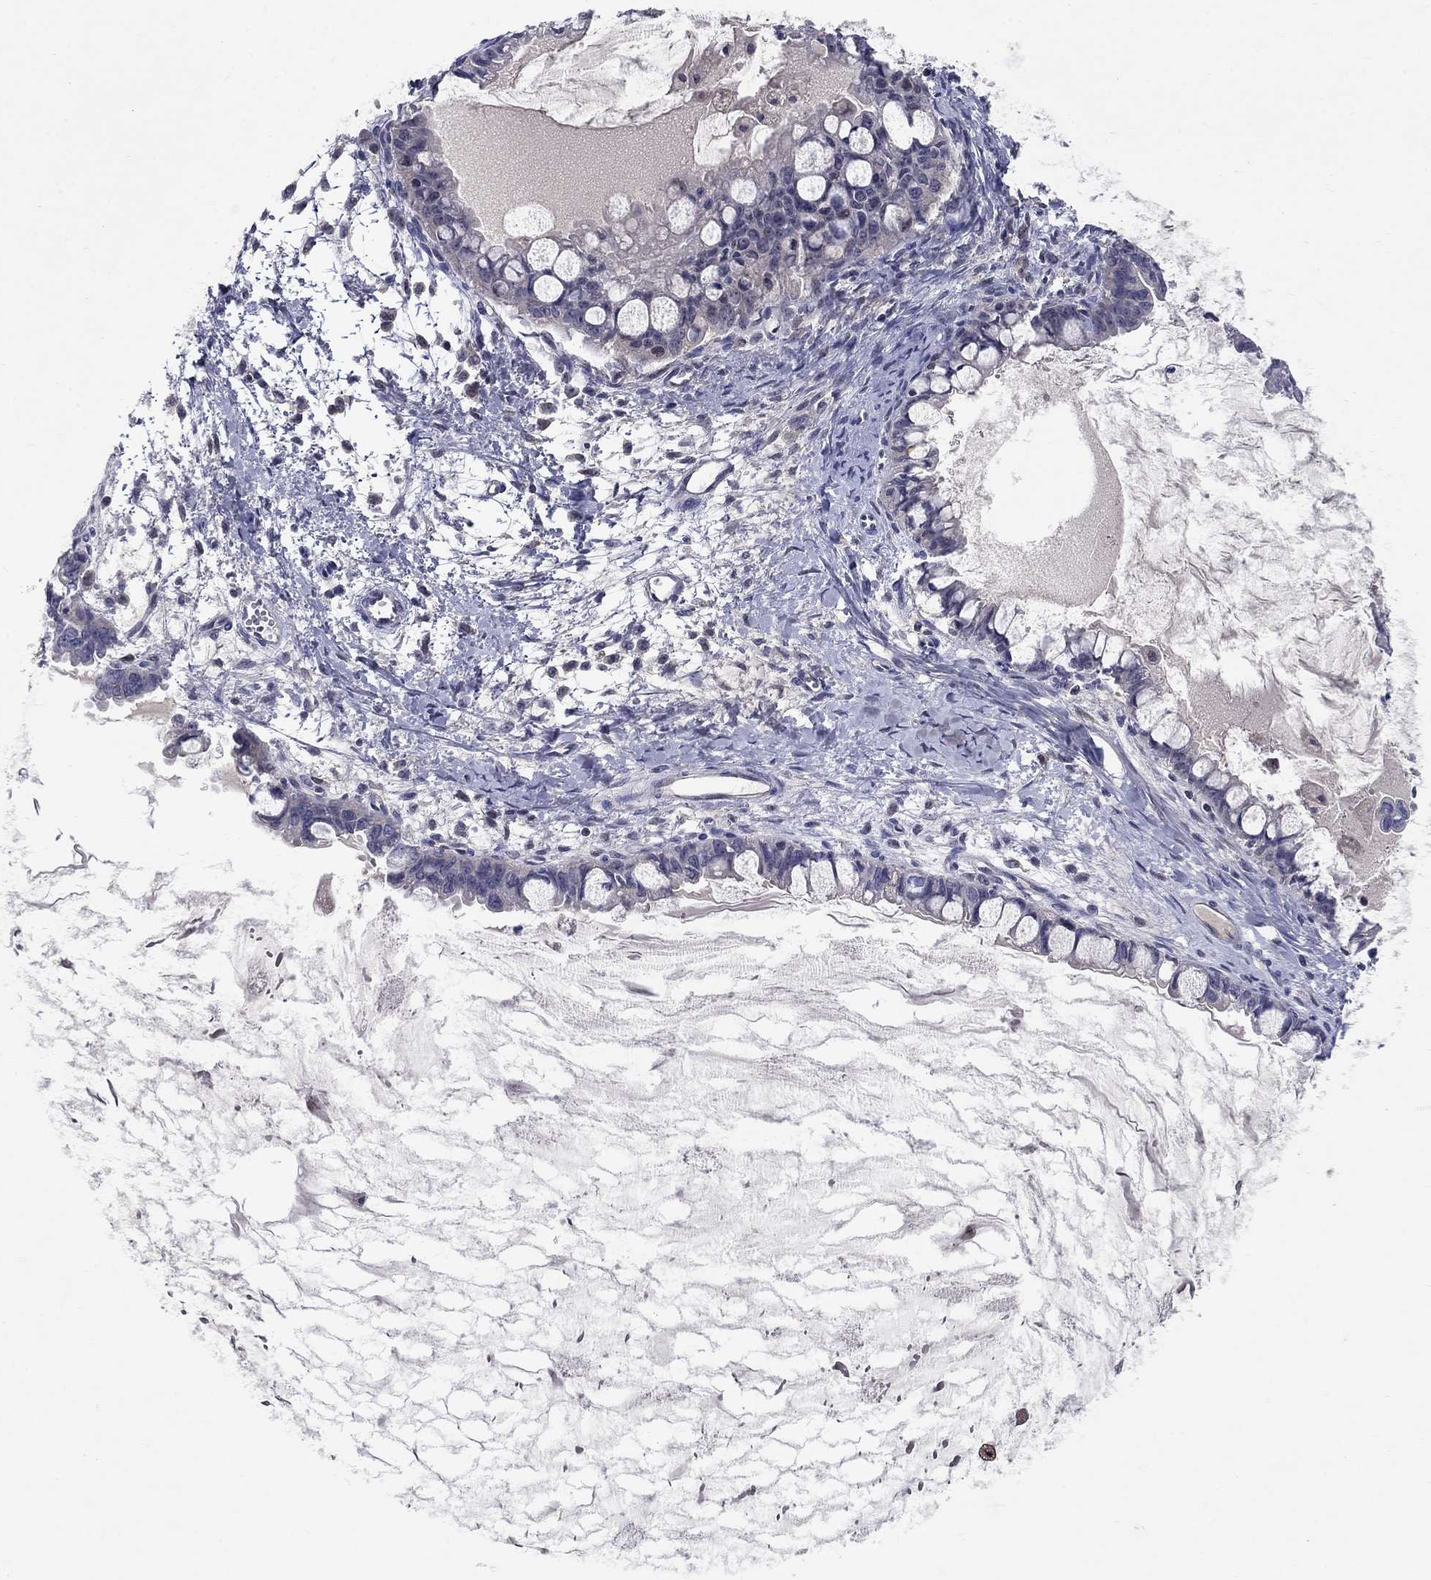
{"staining": {"intensity": "negative", "quantity": "none", "location": "none"}, "tissue": "ovarian cancer", "cell_type": "Tumor cells", "image_type": "cancer", "snomed": [{"axis": "morphology", "description": "Cystadenocarcinoma, mucinous, NOS"}, {"axis": "topography", "description": "Ovary"}], "caption": "This is an IHC photomicrograph of human mucinous cystadenocarcinoma (ovarian). There is no staining in tumor cells.", "gene": "GLTP", "patient": {"sex": "female", "age": 63}}